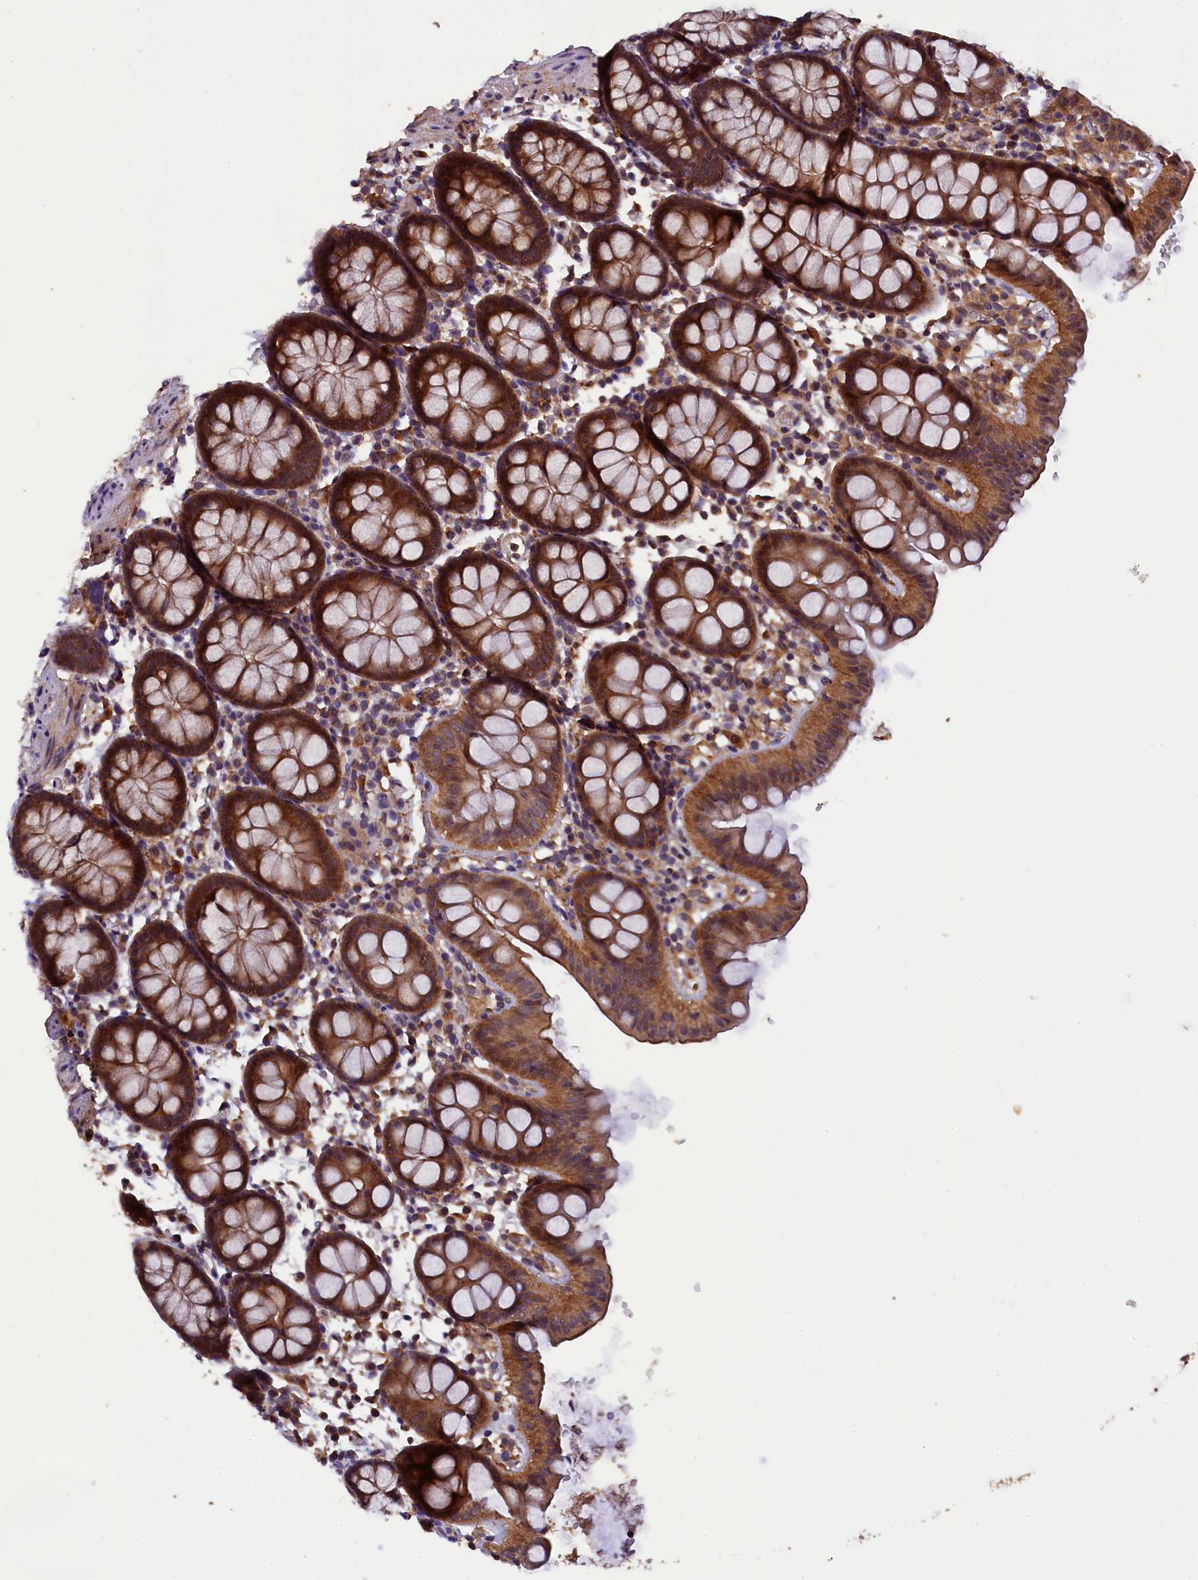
{"staining": {"intensity": "moderate", "quantity": ">75%", "location": "cytoplasmic/membranous"}, "tissue": "colon", "cell_type": "Endothelial cells", "image_type": "normal", "snomed": [{"axis": "morphology", "description": "Normal tissue, NOS"}, {"axis": "topography", "description": "Colon"}], "caption": "Colon stained with DAB (3,3'-diaminobenzidine) IHC demonstrates medium levels of moderate cytoplasmic/membranous staining in about >75% of endothelial cells.", "gene": "PLXNB1", "patient": {"sex": "male", "age": 75}}